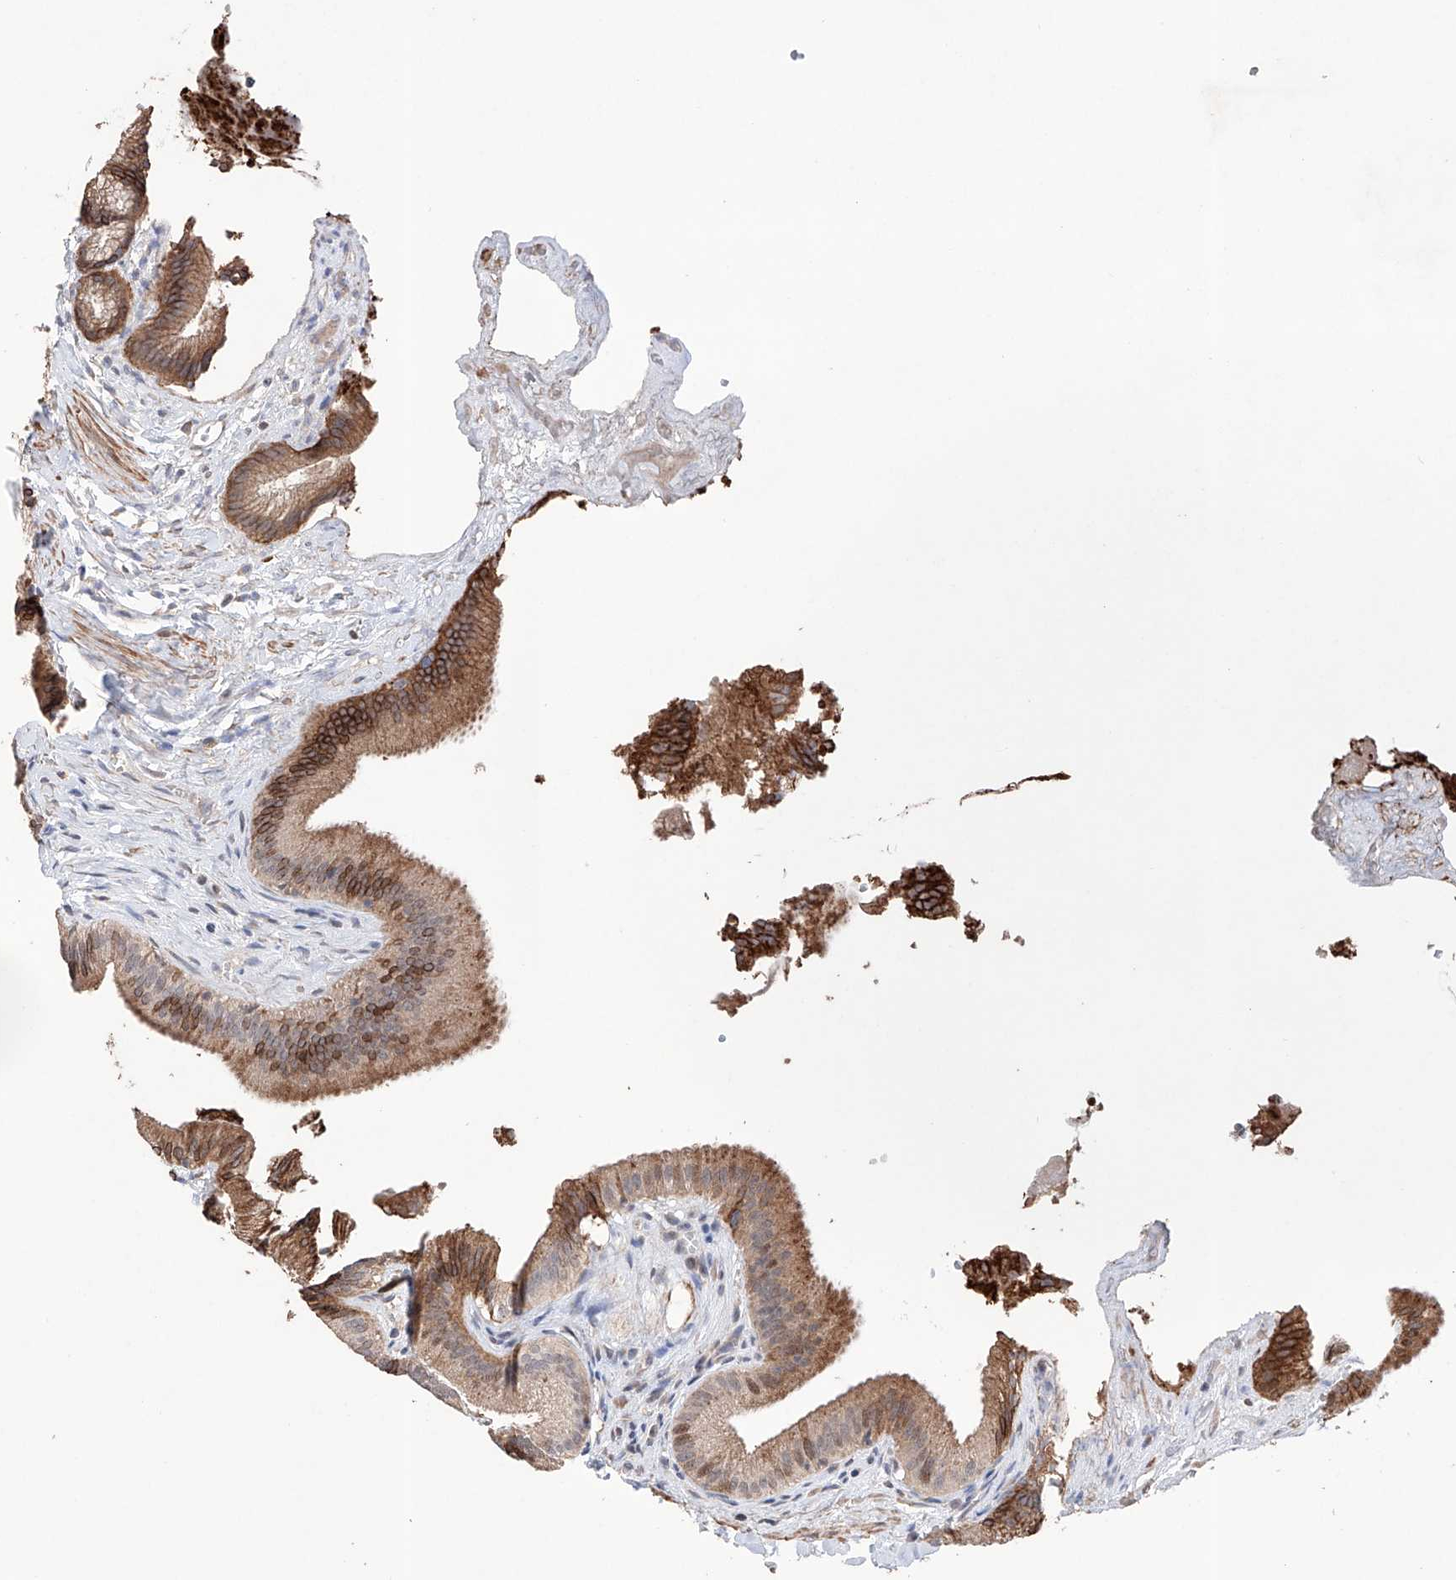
{"staining": {"intensity": "strong", "quantity": ">75%", "location": "cytoplasmic/membranous"}, "tissue": "gallbladder", "cell_type": "Glandular cells", "image_type": "normal", "snomed": [{"axis": "morphology", "description": "Normal tissue, NOS"}, {"axis": "topography", "description": "Gallbladder"}], "caption": "Normal gallbladder displays strong cytoplasmic/membranous positivity in approximately >75% of glandular cells, visualized by immunohistochemistry.", "gene": "AFG1L", "patient": {"sex": "male", "age": 55}}